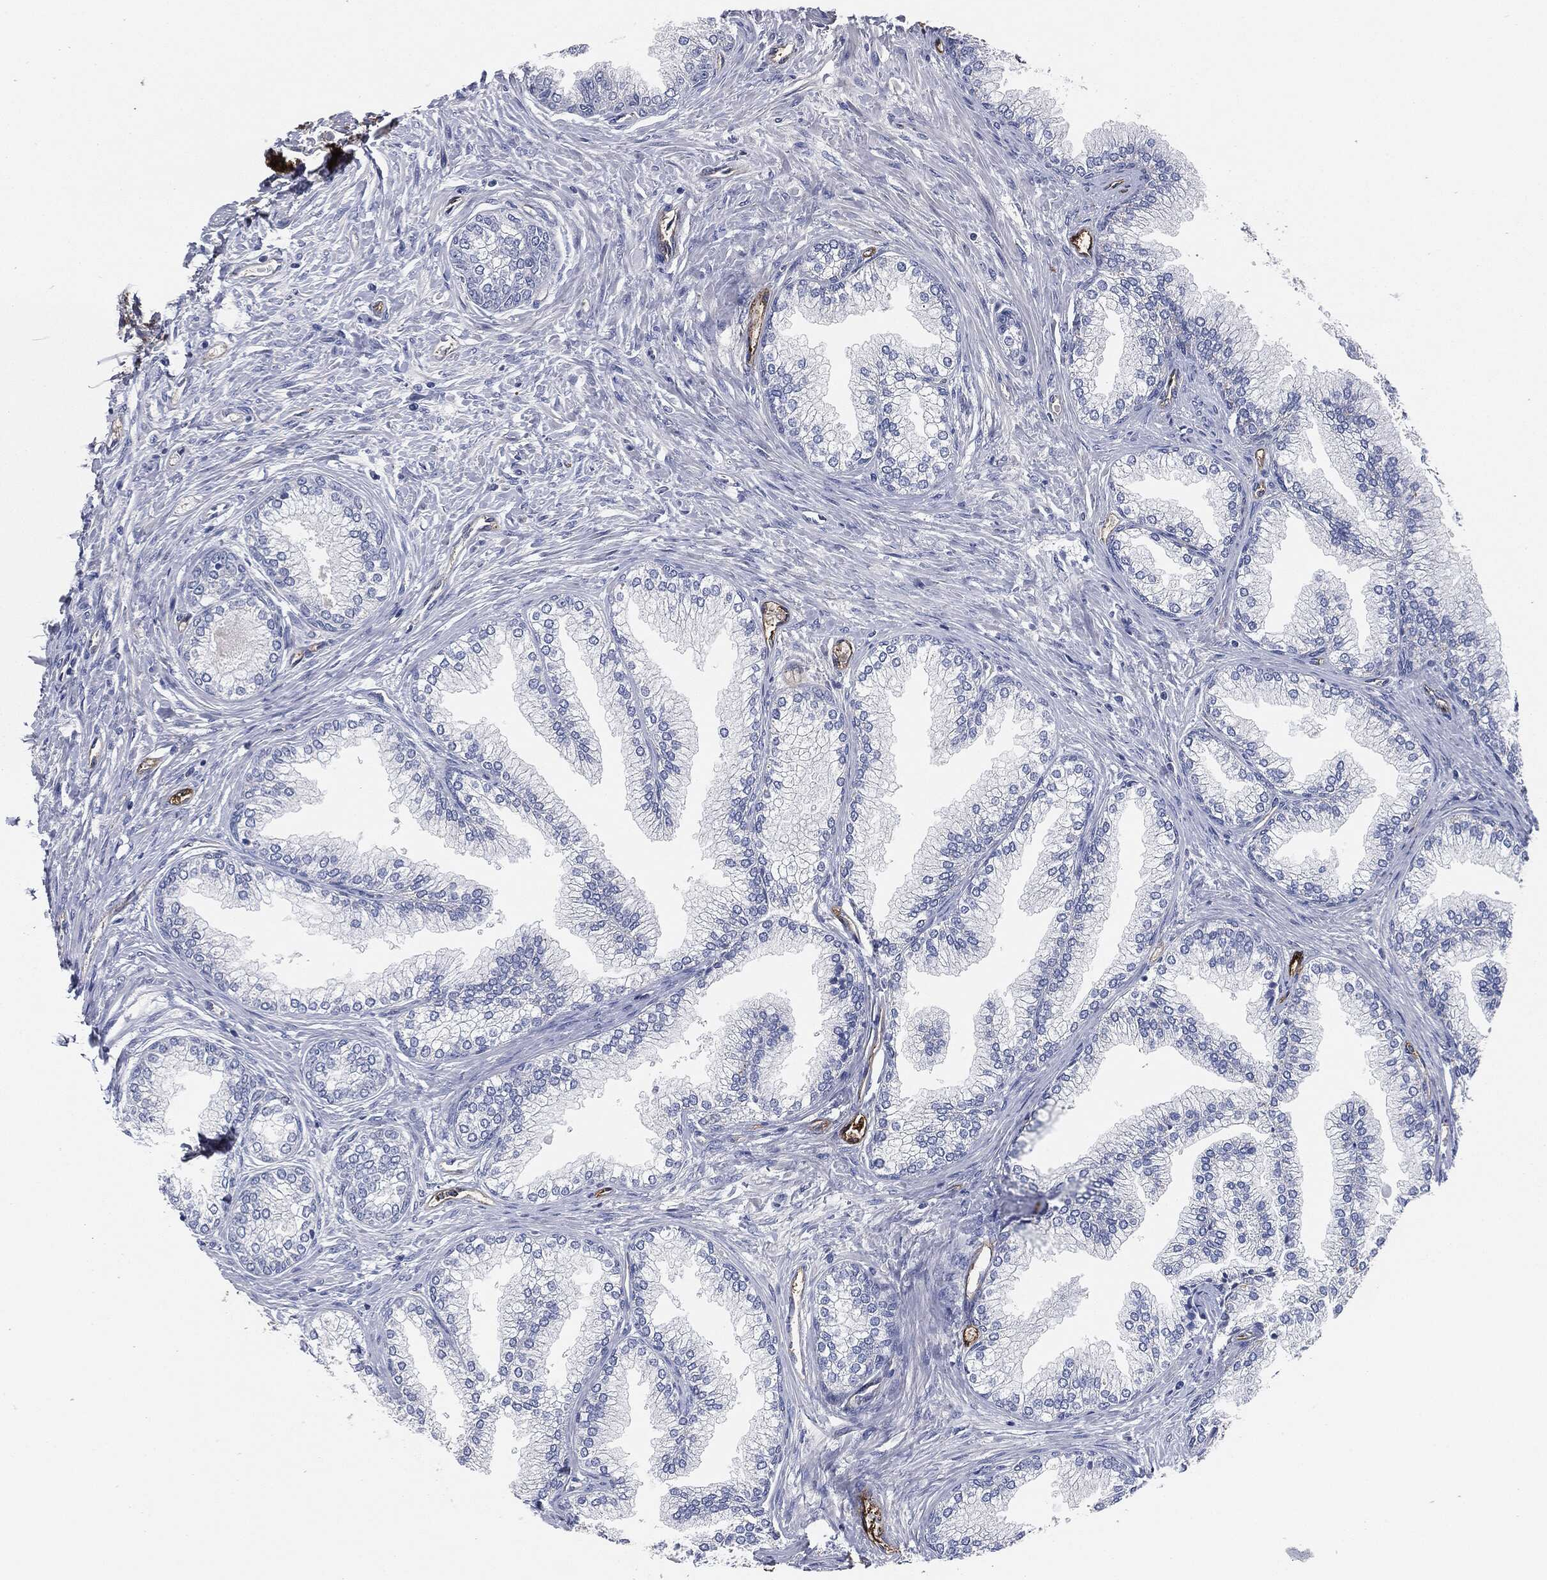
{"staining": {"intensity": "negative", "quantity": "none", "location": "none"}, "tissue": "prostate", "cell_type": "Glandular cells", "image_type": "normal", "snomed": [{"axis": "morphology", "description": "Normal tissue, NOS"}, {"axis": "topography", "description": "Prostate"}], "caption": "Glandular cells show no significant staining in normal prostate. The staining was performed using DAB to visualize the protein expression in brown, while the nuclei were stained in blue with hematoxylin (Magnification: 20x).", "gene": "APOB", "patient": {"sex": "male", "age": 72}}